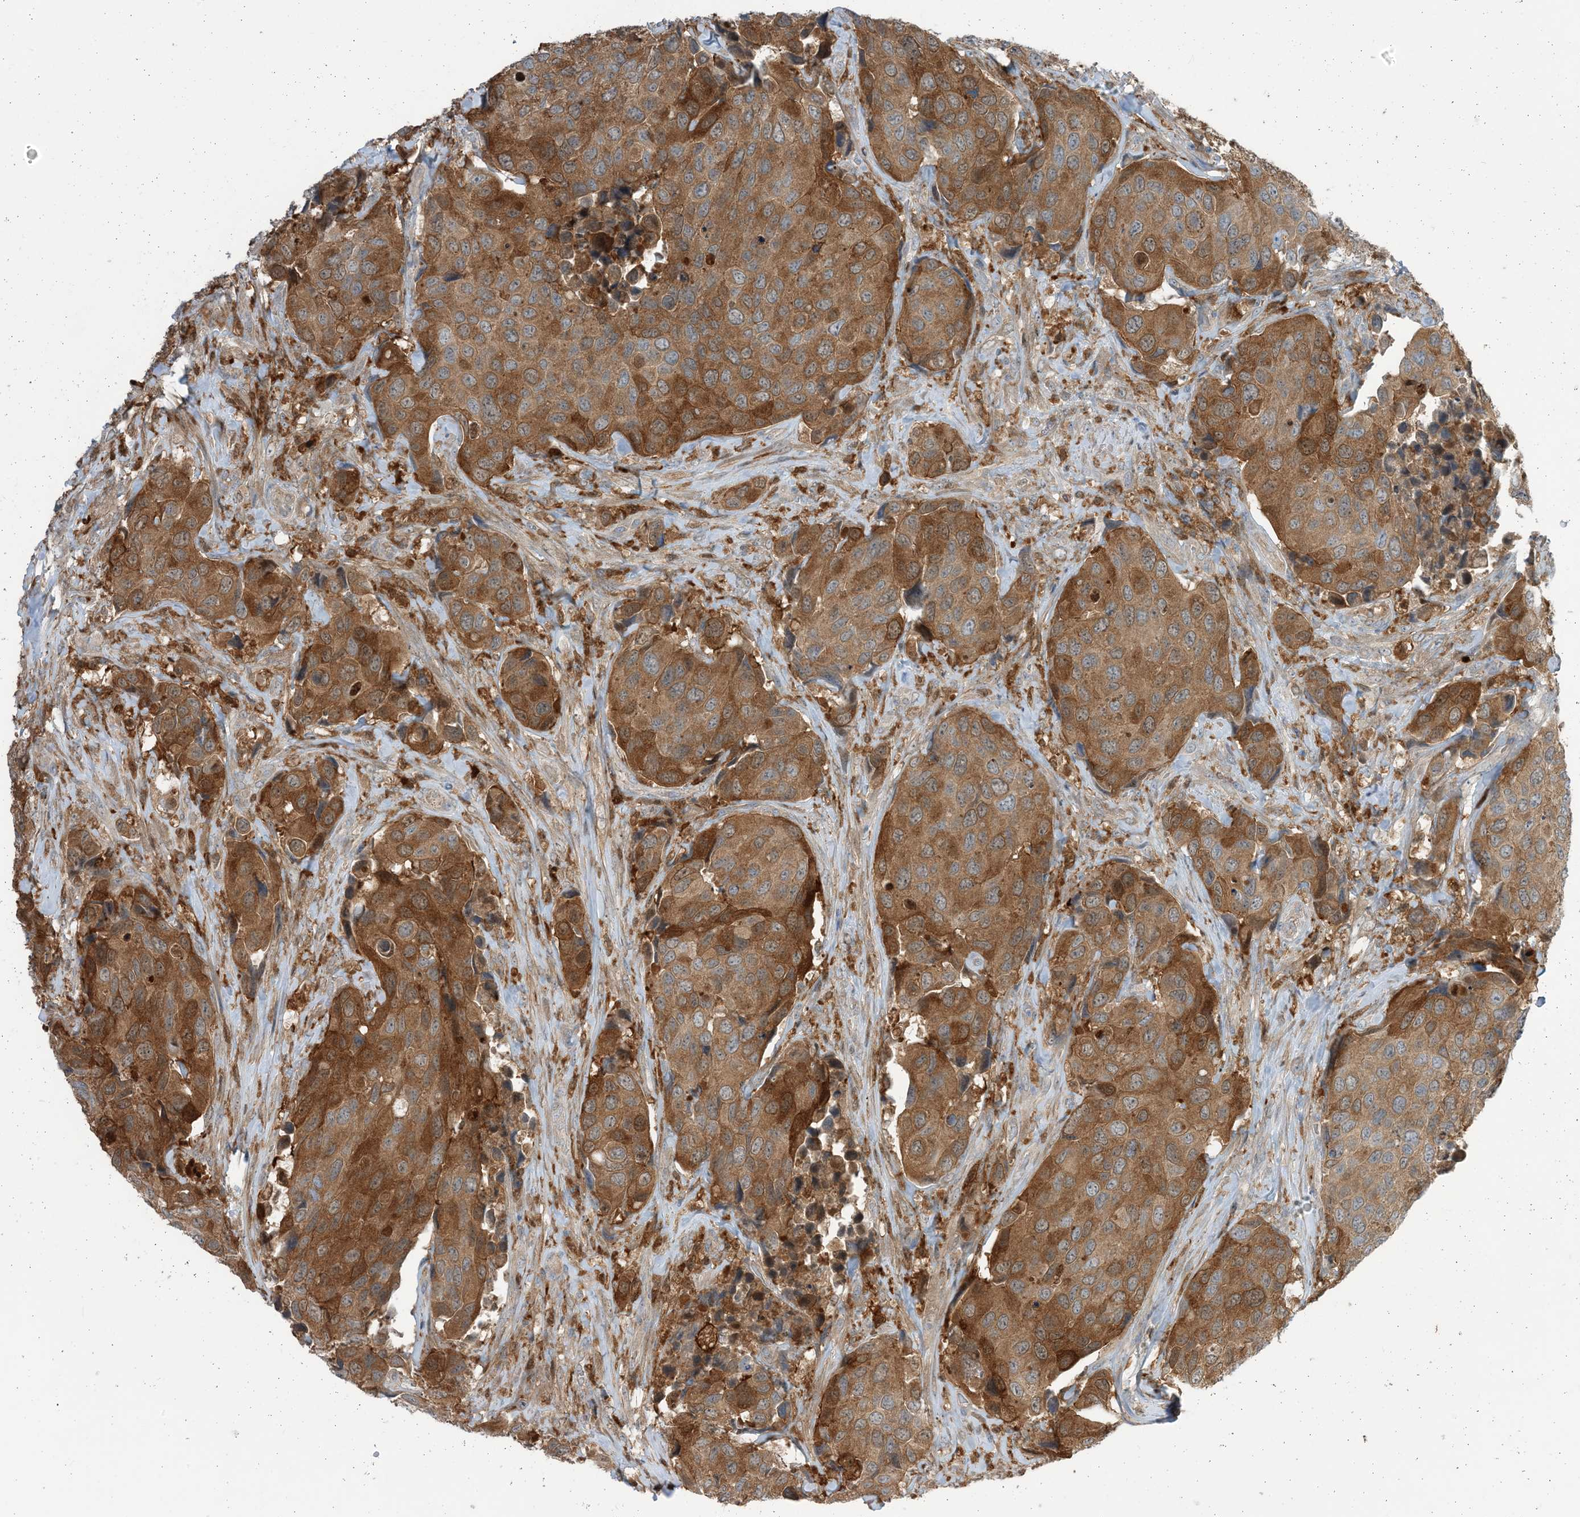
{"staining": {"intensity": "strong", "quantity": ">75%", "location": "cytoplasmic/membranous"}, "tissue": "urothelial cancer", "cell_type": "Tumor cells", "image_type": "cancer", "snomed": [{"axis": "morphology", "description": "Urothelial carcinoma, High grade"}, {"axis": "topography", "description": "Urinary bladder"}], "caption": "IHC staining of urothelial carcinoma (high-grade), which exhibits high levels of strong cytoplasmic/membranous expression in approximately >75% of tumor cells indicating strong cytoplasmic/membranous protein positivity. The staining was performed using DAB (brown) for protein detection and nuclei were counterstained in hematoxylin (blue).", "gene": "NAGK", "patient": {"sex": "male", "age": 74}}